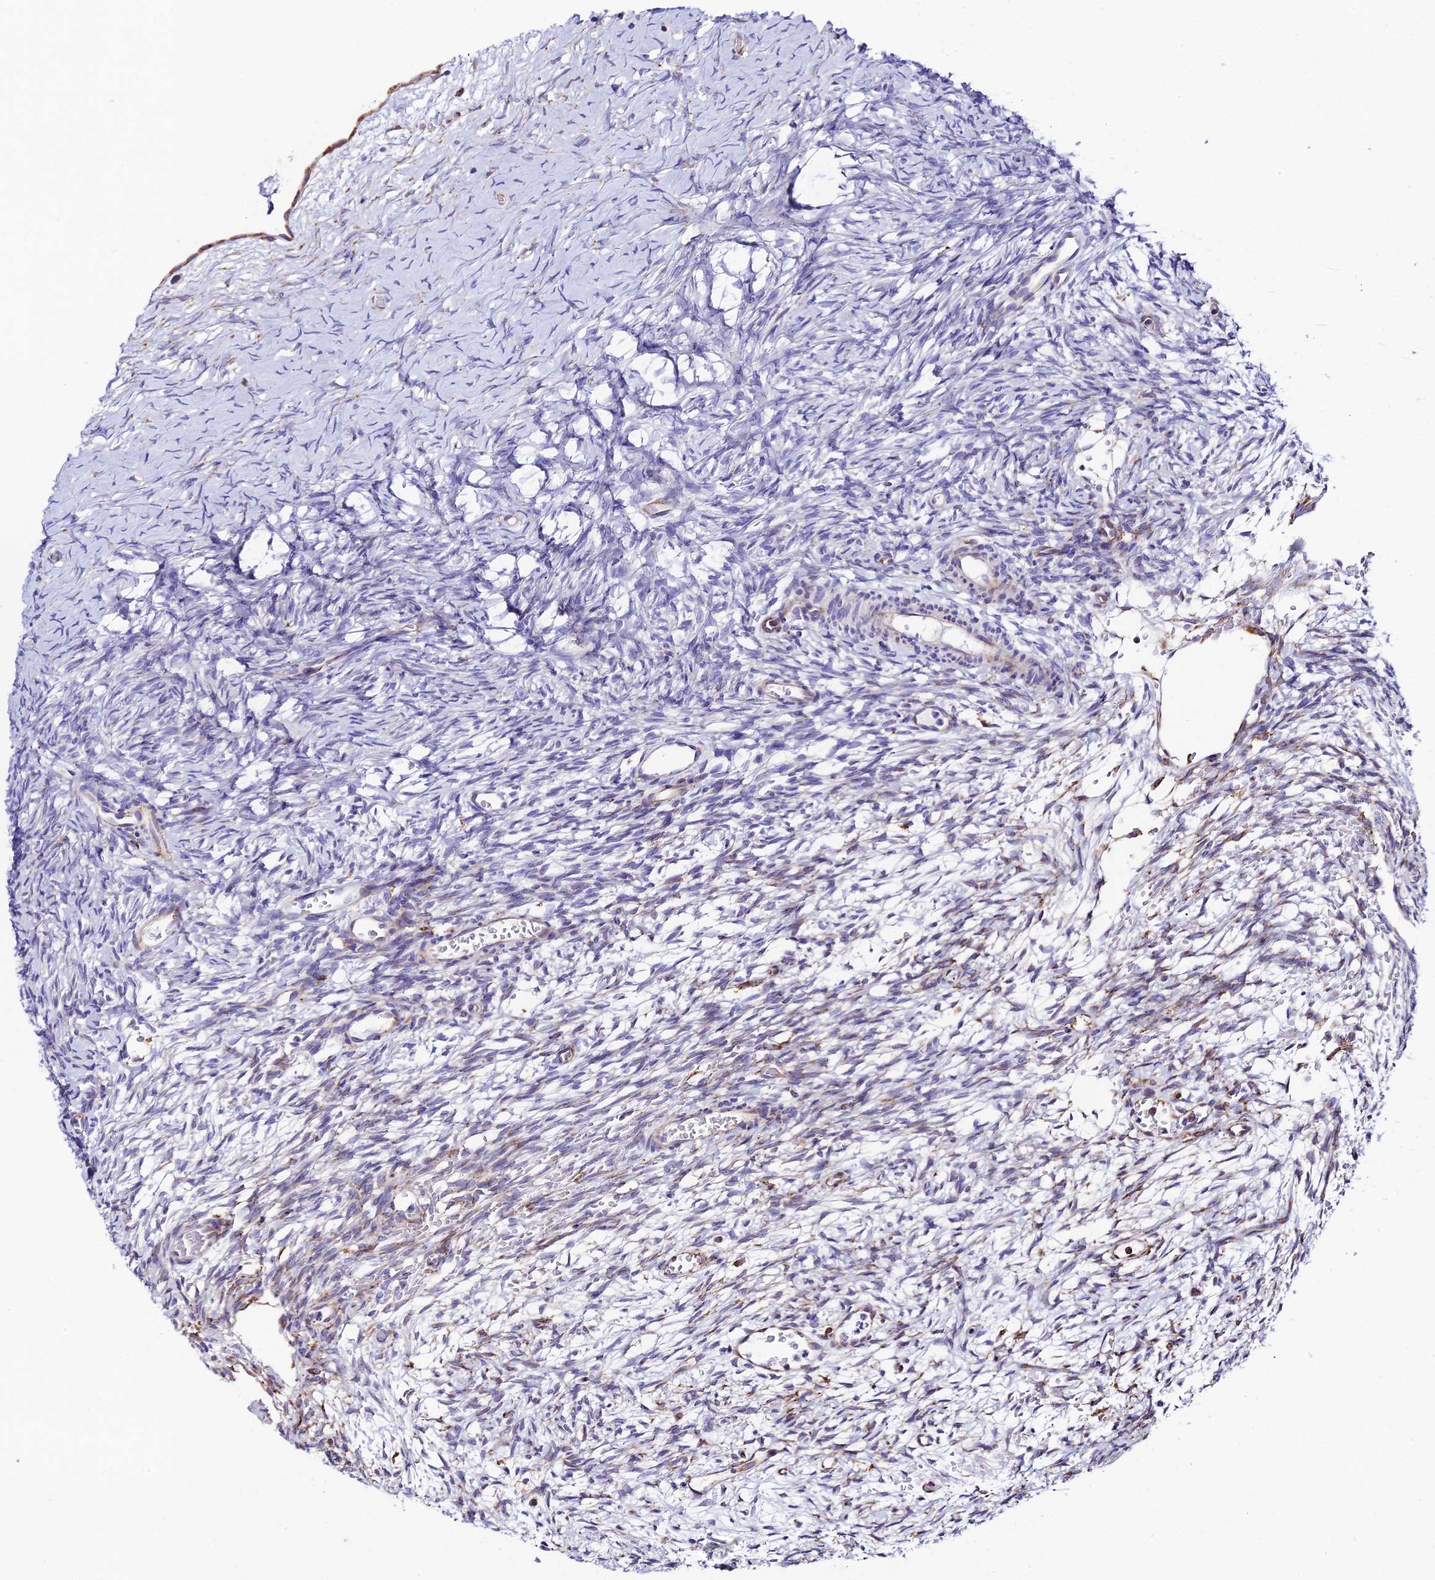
{"staining": {"intensity": "moderate", "quantity": "<25%", "location": "cytoplasmic/membranous"}, "tissue": "ovary", "cell_type": "Ovarian stroma cells", "image_type": "normal", "snomed": [{"axis": "morphology", "description": "Normal tissue, NOS"}, {"axis": "topography", "description": "Ovary"}], "caption": "Protein expression analysis of normal human ovary reveals moderate cytoplasmic/membranous staining in approximately <25% of ovarian stroma cells. (IHC, brightfield microscopy, high magnification).", "gene": "TUBGCP6", "patient": {"sex": "female", "age": 39}}